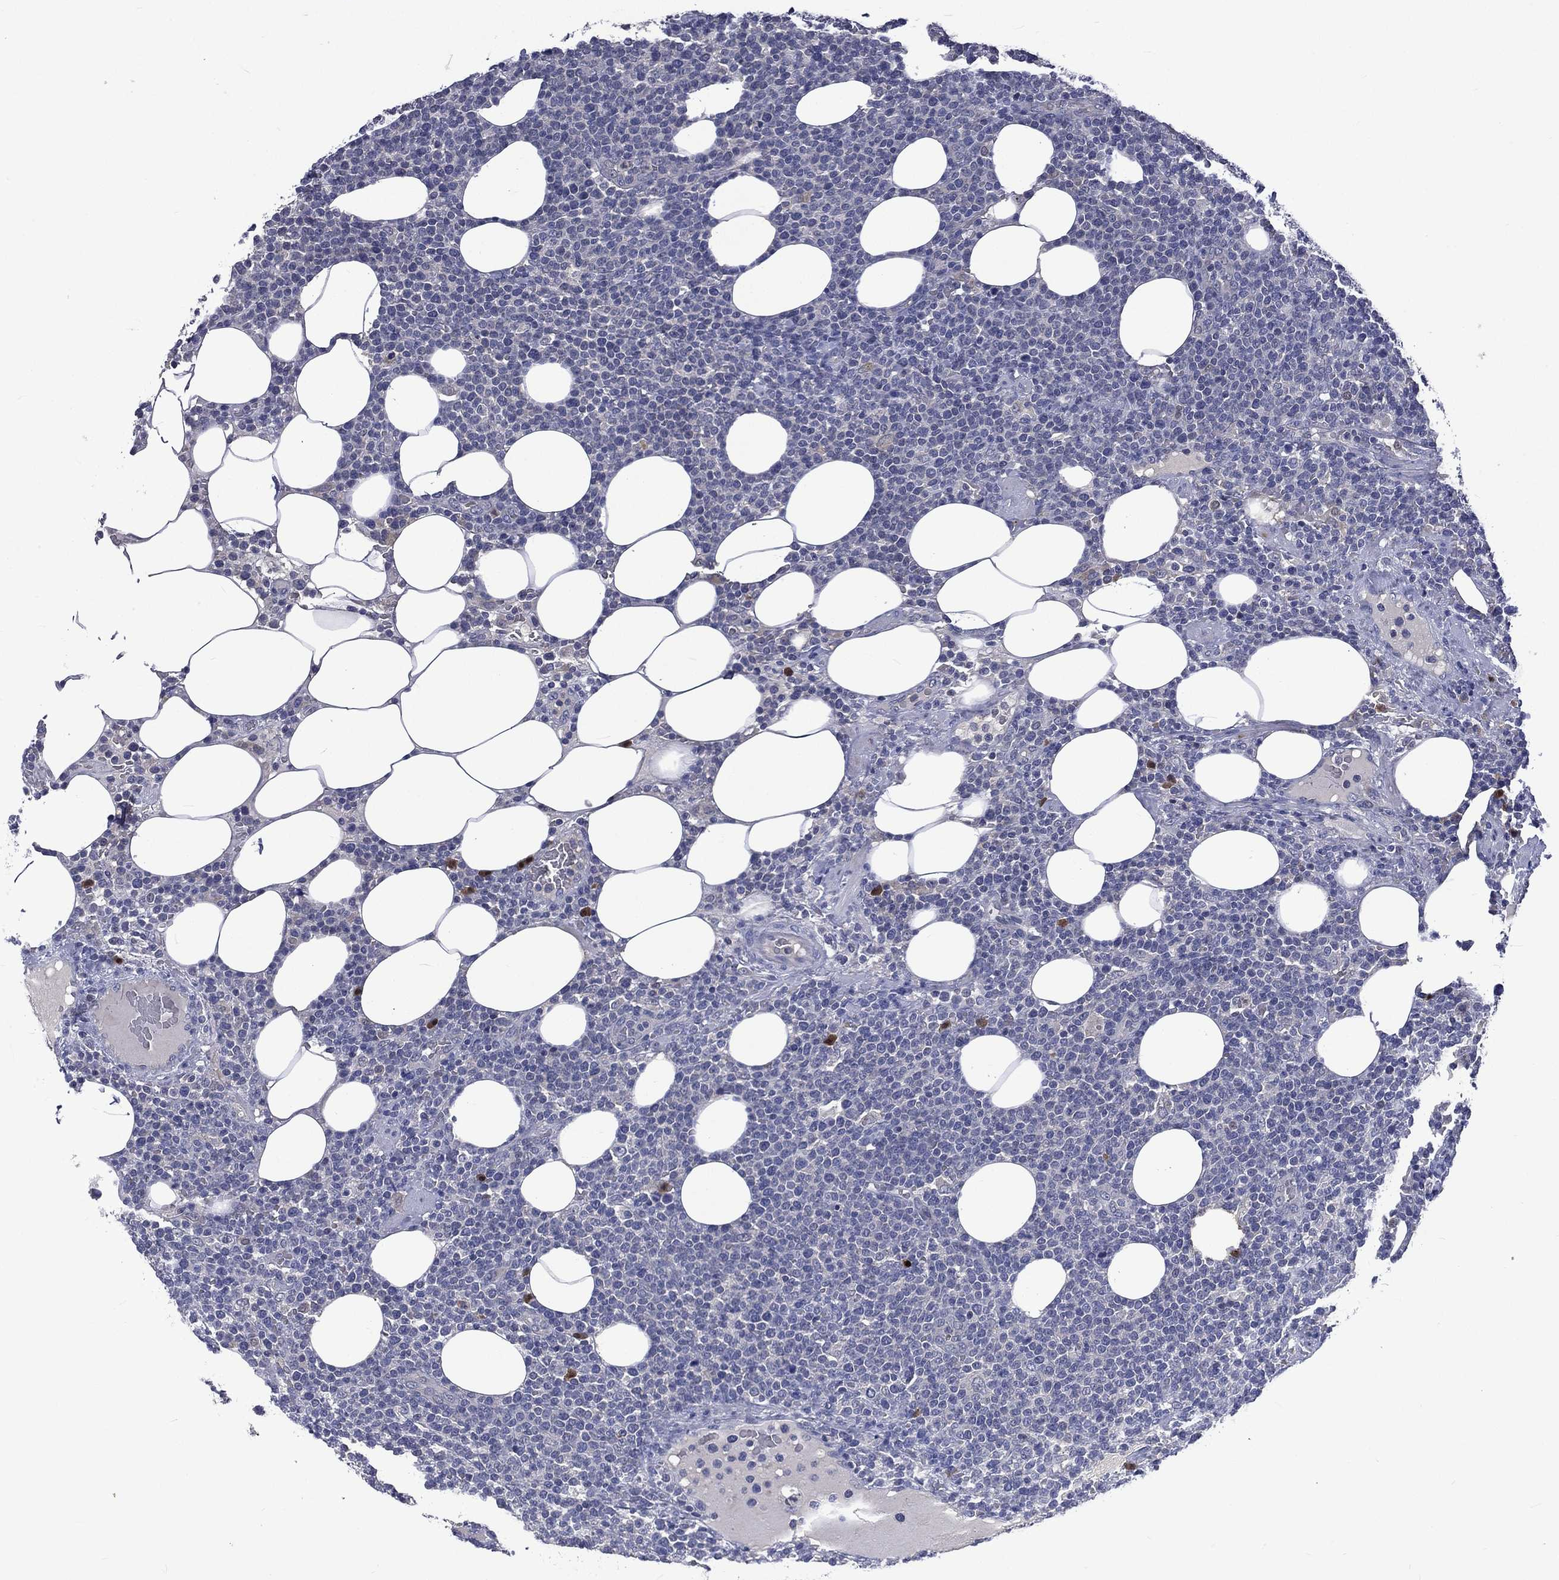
{"staining": {"intensity": "negative", "quantity": "none", "location": "none"}, "tissue": "lymphoma", "cell_type": "Tumor cells", "image_type": "cancer", "snomed": [{"axis": "morphology", "description": "Malignant lymphoma, non-Hodgkin's type, High grade"}, {"axis": "topography", "description": "Lymph node"}], "caption": "A photomicrograph of human lymphoma is negative for staining in tumor cells. Brightfield microscopy of immunohistochemistry (IHC) stained with DAB (3,3'-diaminobenzidine) (brown) and hematoxylin (blue), captured at high magnification.", "gene": "CA12", "patient": {"sex": "male", "age": 61}}